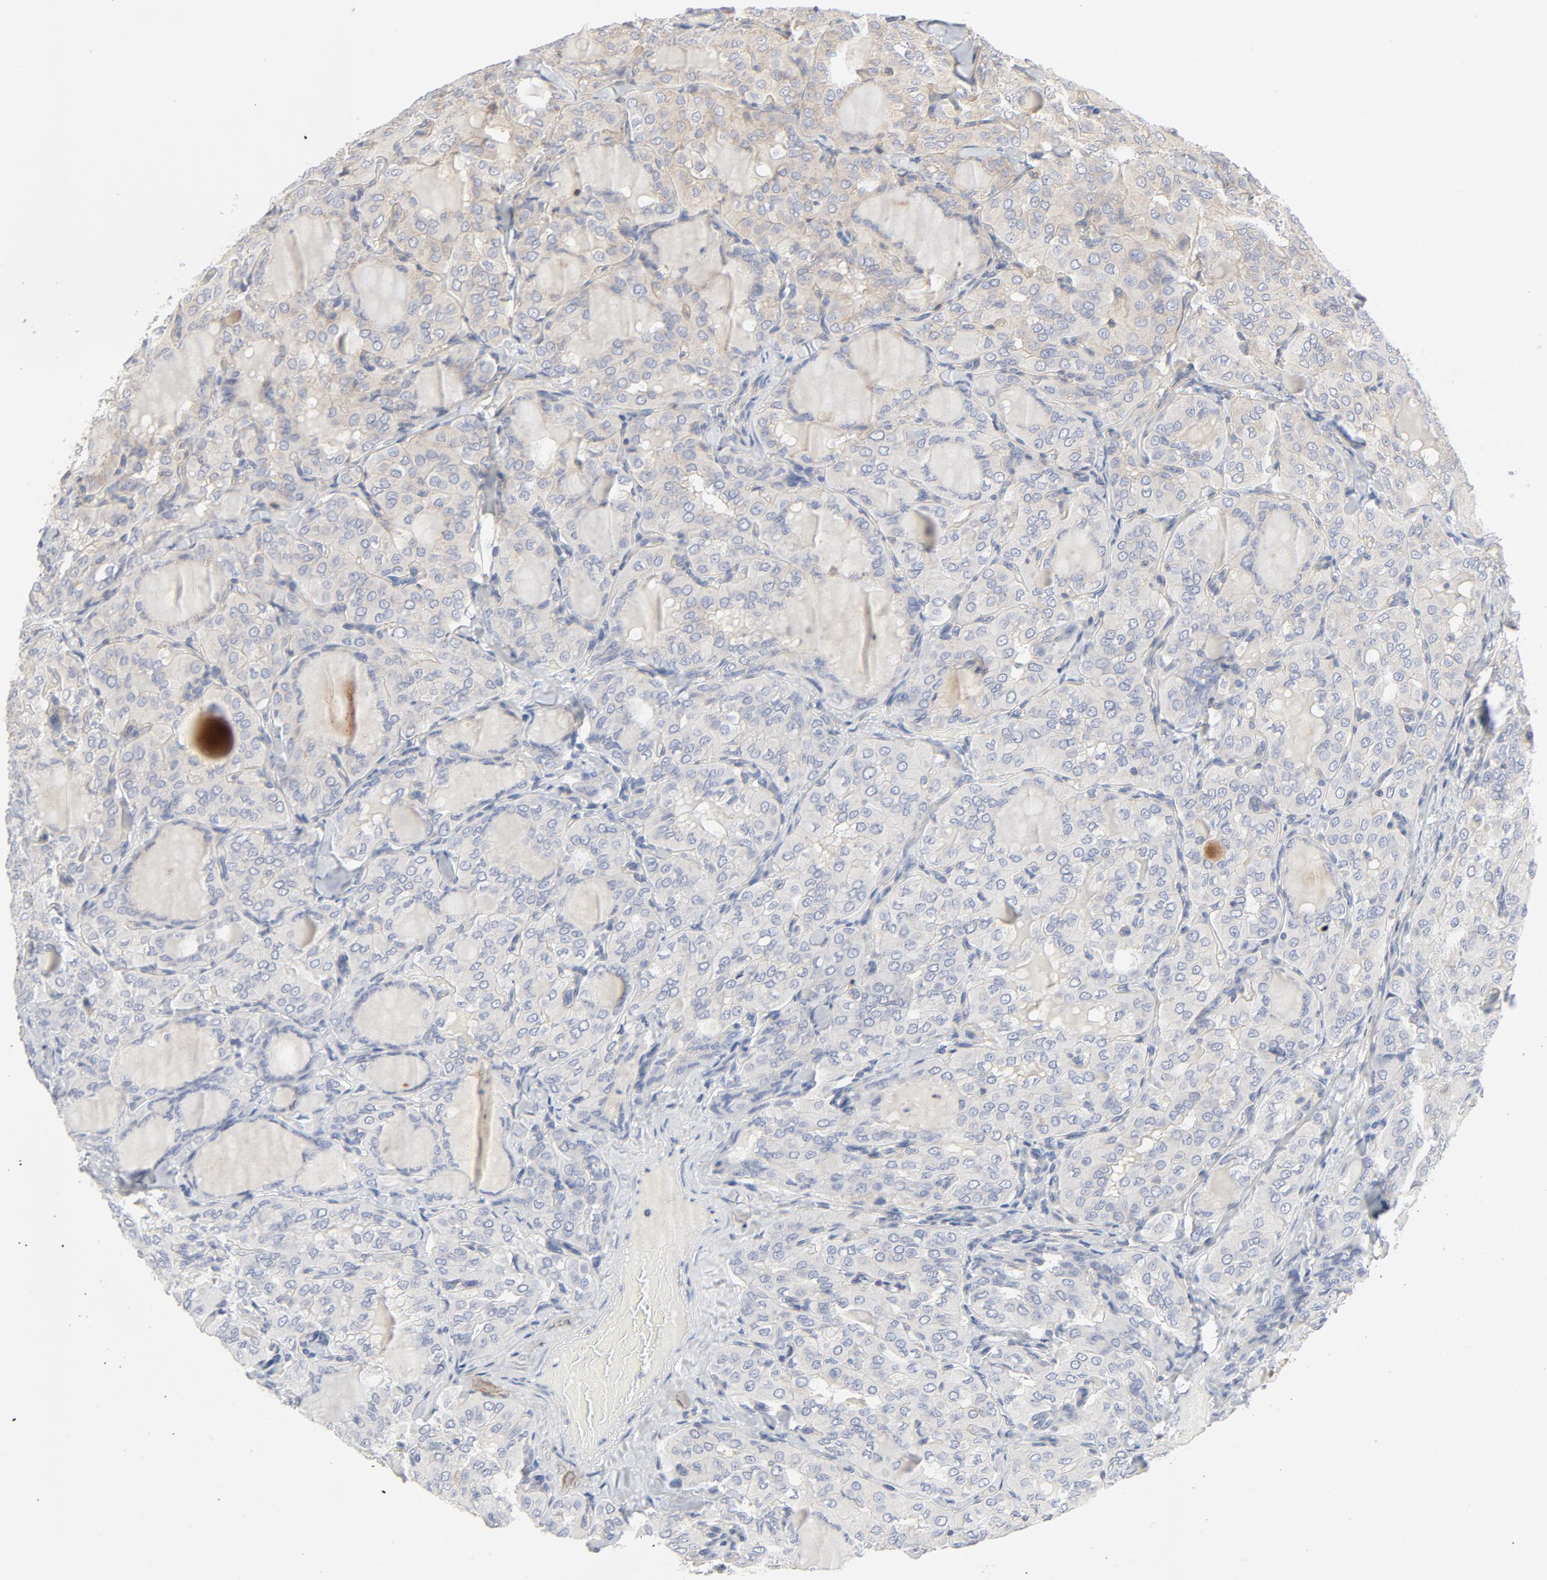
{"staining": {"intensity": "weak", "quantity": "25%-75%", "location": "cytoplasmic/membranous"}, "tissue": "thyroid cancer", "cell_type": "Tumor cells", "image_type": "cancer", "snomed": [{"axis": "morphology", "description": "Papillary adenocarcinoma, NOS"}, {"axis": "topography", "description": "Thyroid gland"}], "caption": "Immunohistochemical staining of thyroid cancer shows low levels of weak cytoplasmic/membranous protein staining in about 25%-75% of tumor cells.", "gene": "RABEP1", "patient": {"sex": "male", "age": 20}}